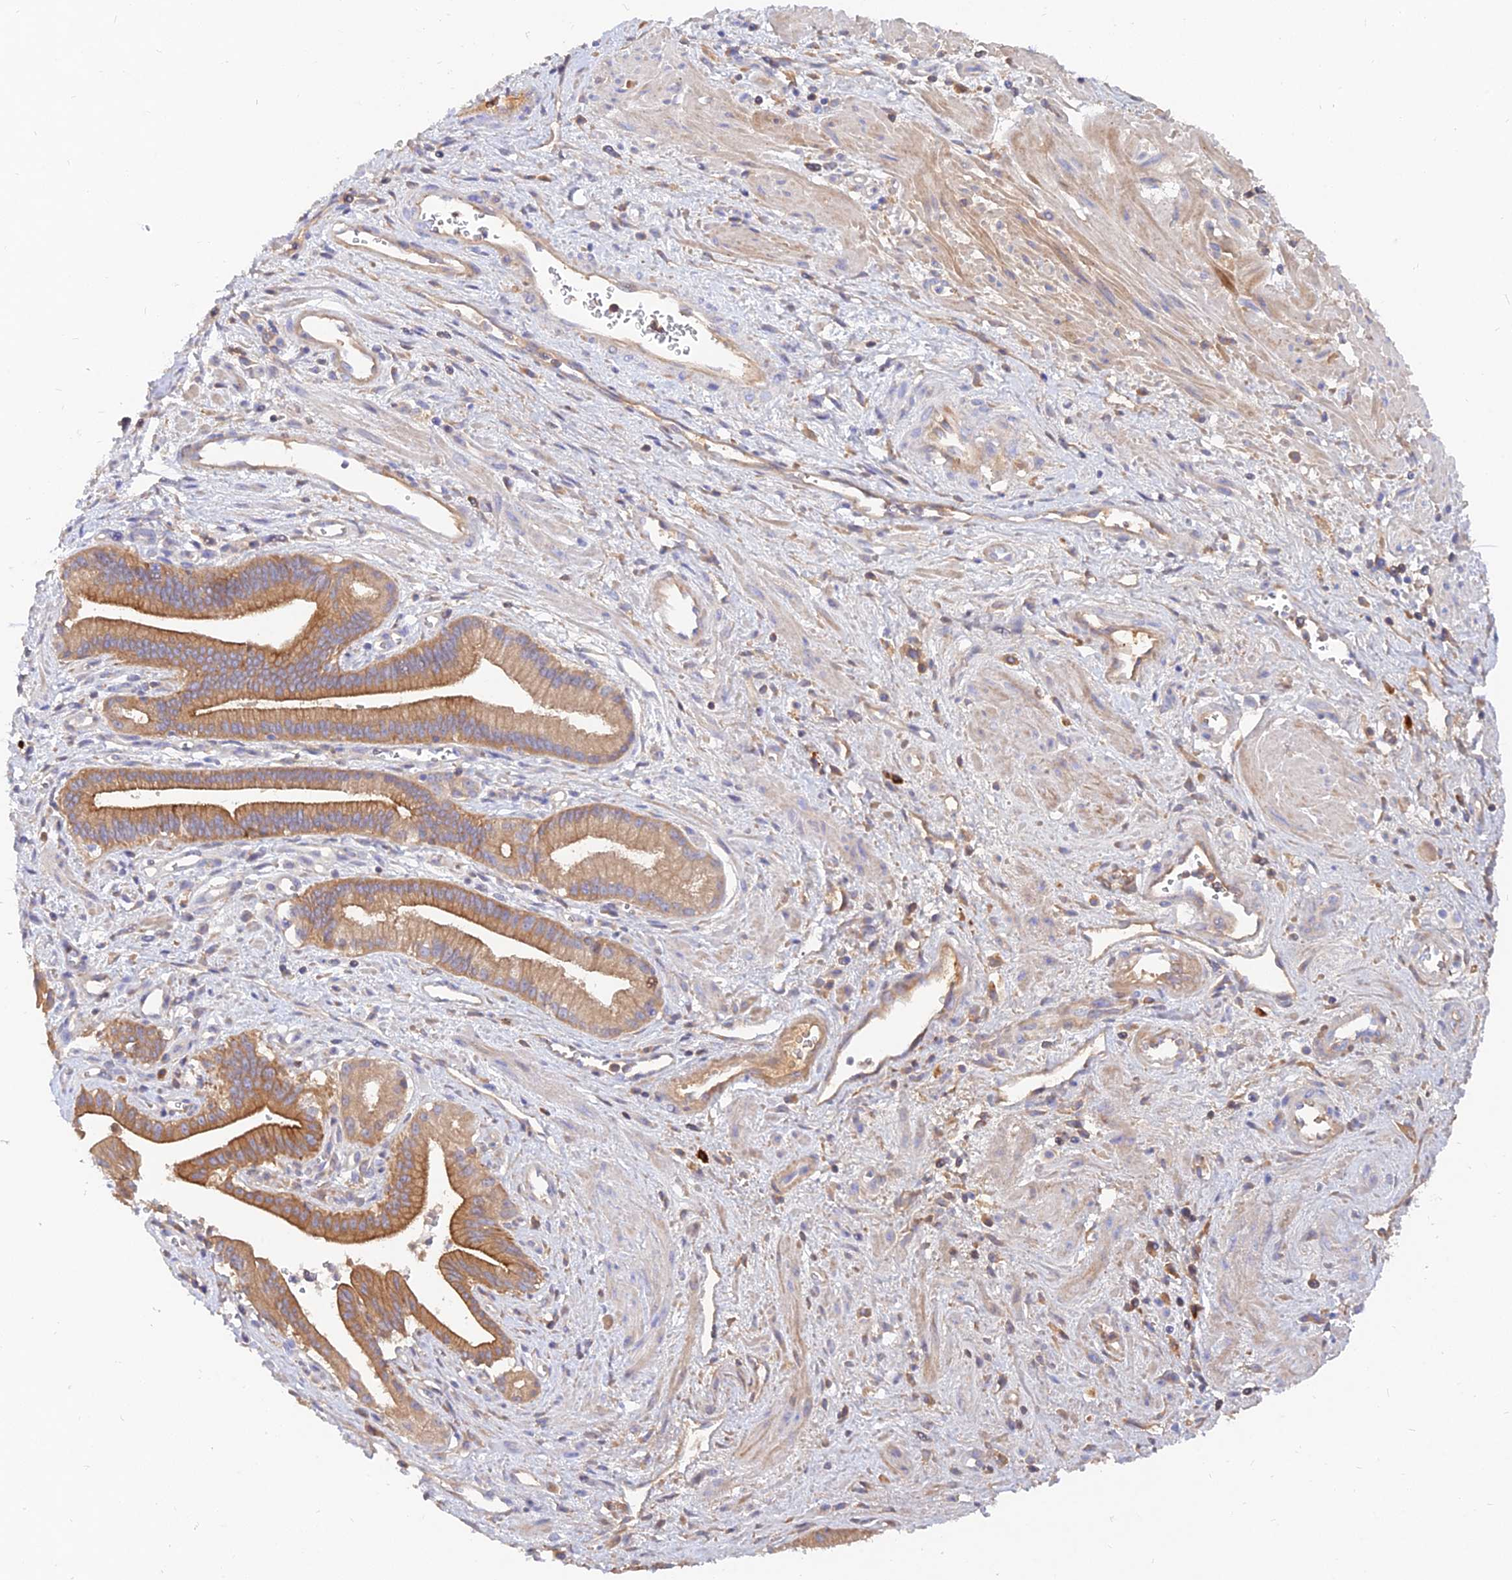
{"staining": {"intensity": "moderate", "quantity": ">75%", "location": "cytoplasmic/membranous"}, "tissue": "pancreatic cancer", "cell_type": "Tumor cells", "image_type": "cancer", "snomed": [{"axis": "morphology", "description": "Adenocarcinoma, NOS"}, {"axis": "topography", "description": "Pancreas"}], "caption": "Pancreatic cancer (adenocarcinoma) tissue displays moderate cytoplasmic/membranous expression in approximately >75% of tumor cells, visualized by immunohistochemistry.", "gene": "MROH1", "patient": {"sex": "male", "age": 78}}